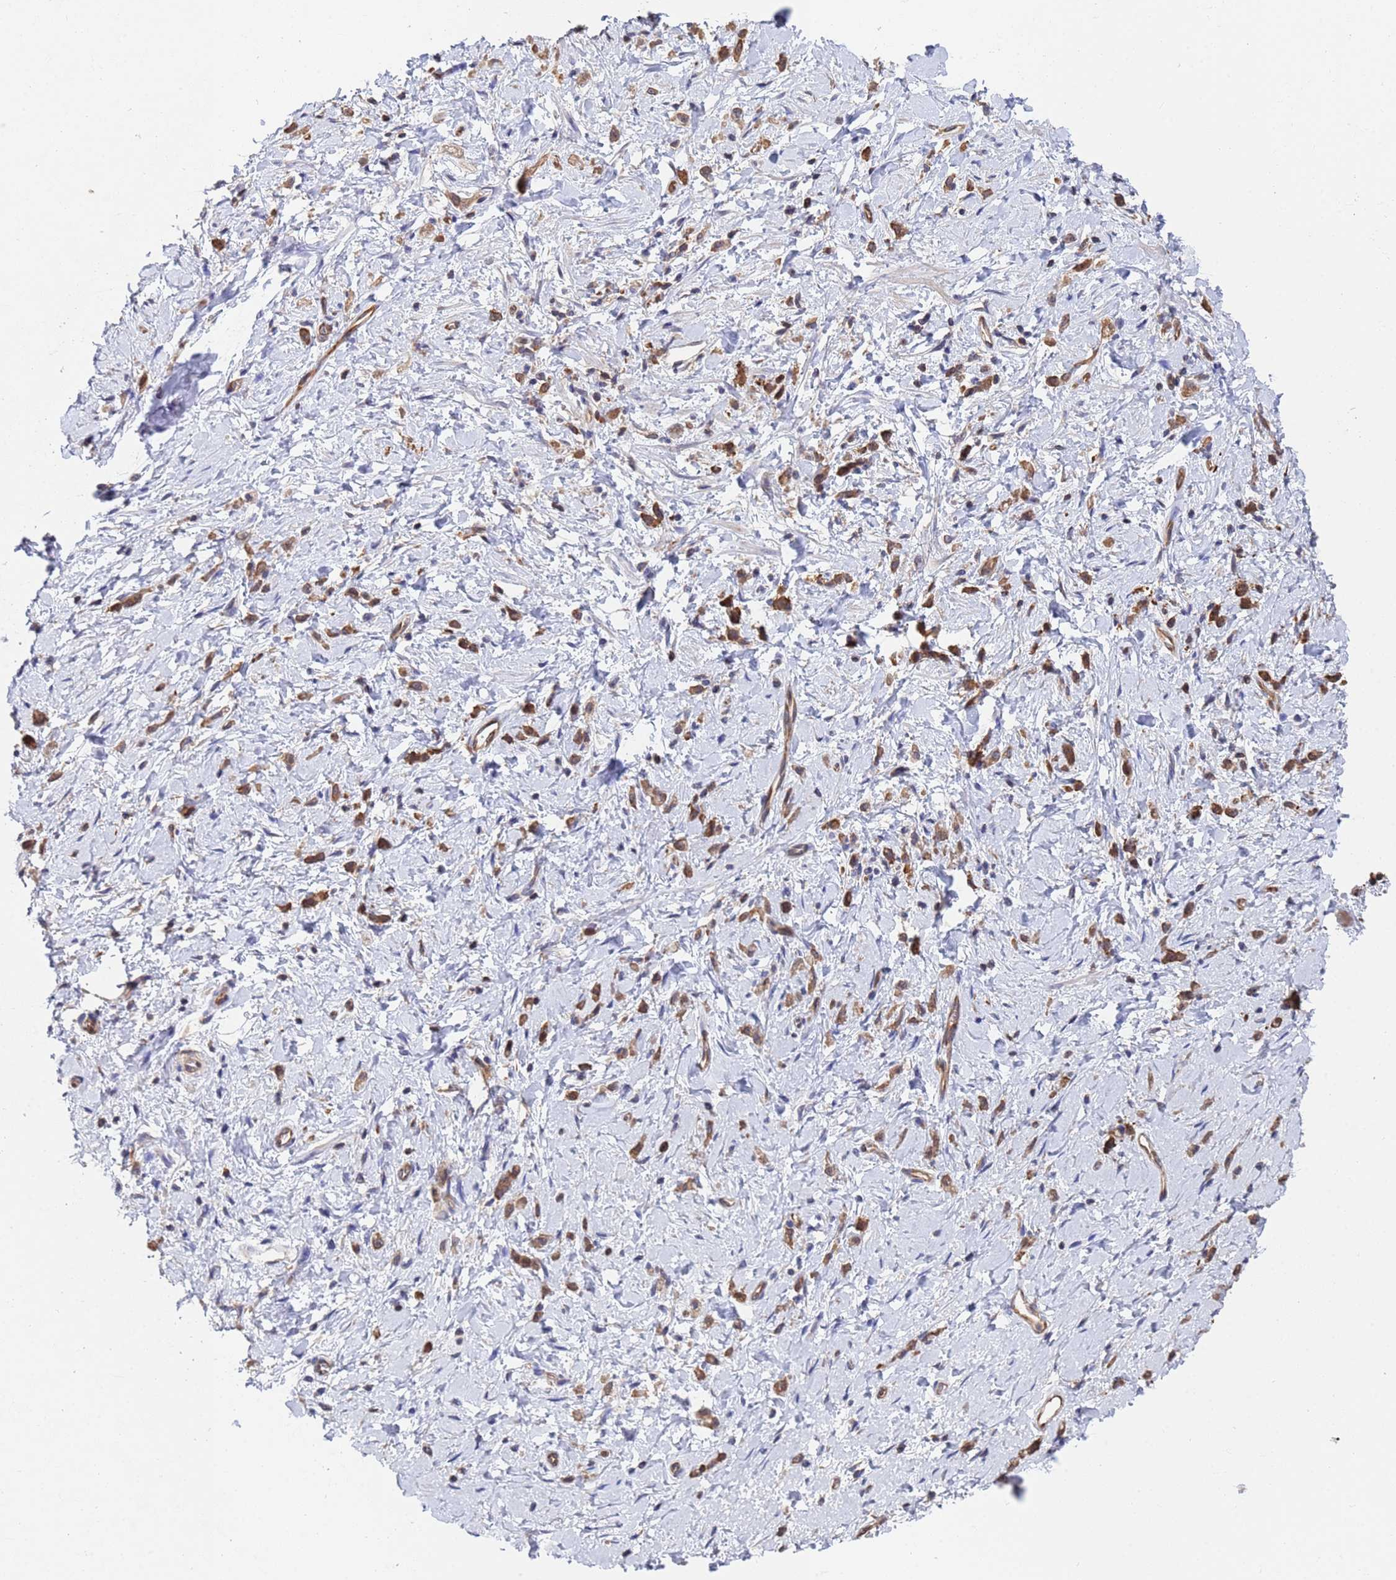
{"staining": {"intensity": "moderate", "quantity": ">75%", "location": "cytoplasmic/membranous"}, "tissue": "stomach cancer", "cell_type": "Tumor cells", "image_type": "cancer", "snomed": [{"axis": "morphology", "description": "Adenocarcinoma, NOS"}, {"axis": "topography", "description": "Stomach"}], "caption": "Immunohistochemistry (IHC) histopathology image of stomach cancer stained for a protein (brown), which shows medium levels of moderate cytoplasmic/membranous staining in about >75% of tumor cells.", "gene": "FAM25A", "patient": {"sex": "female", "age": 60}}